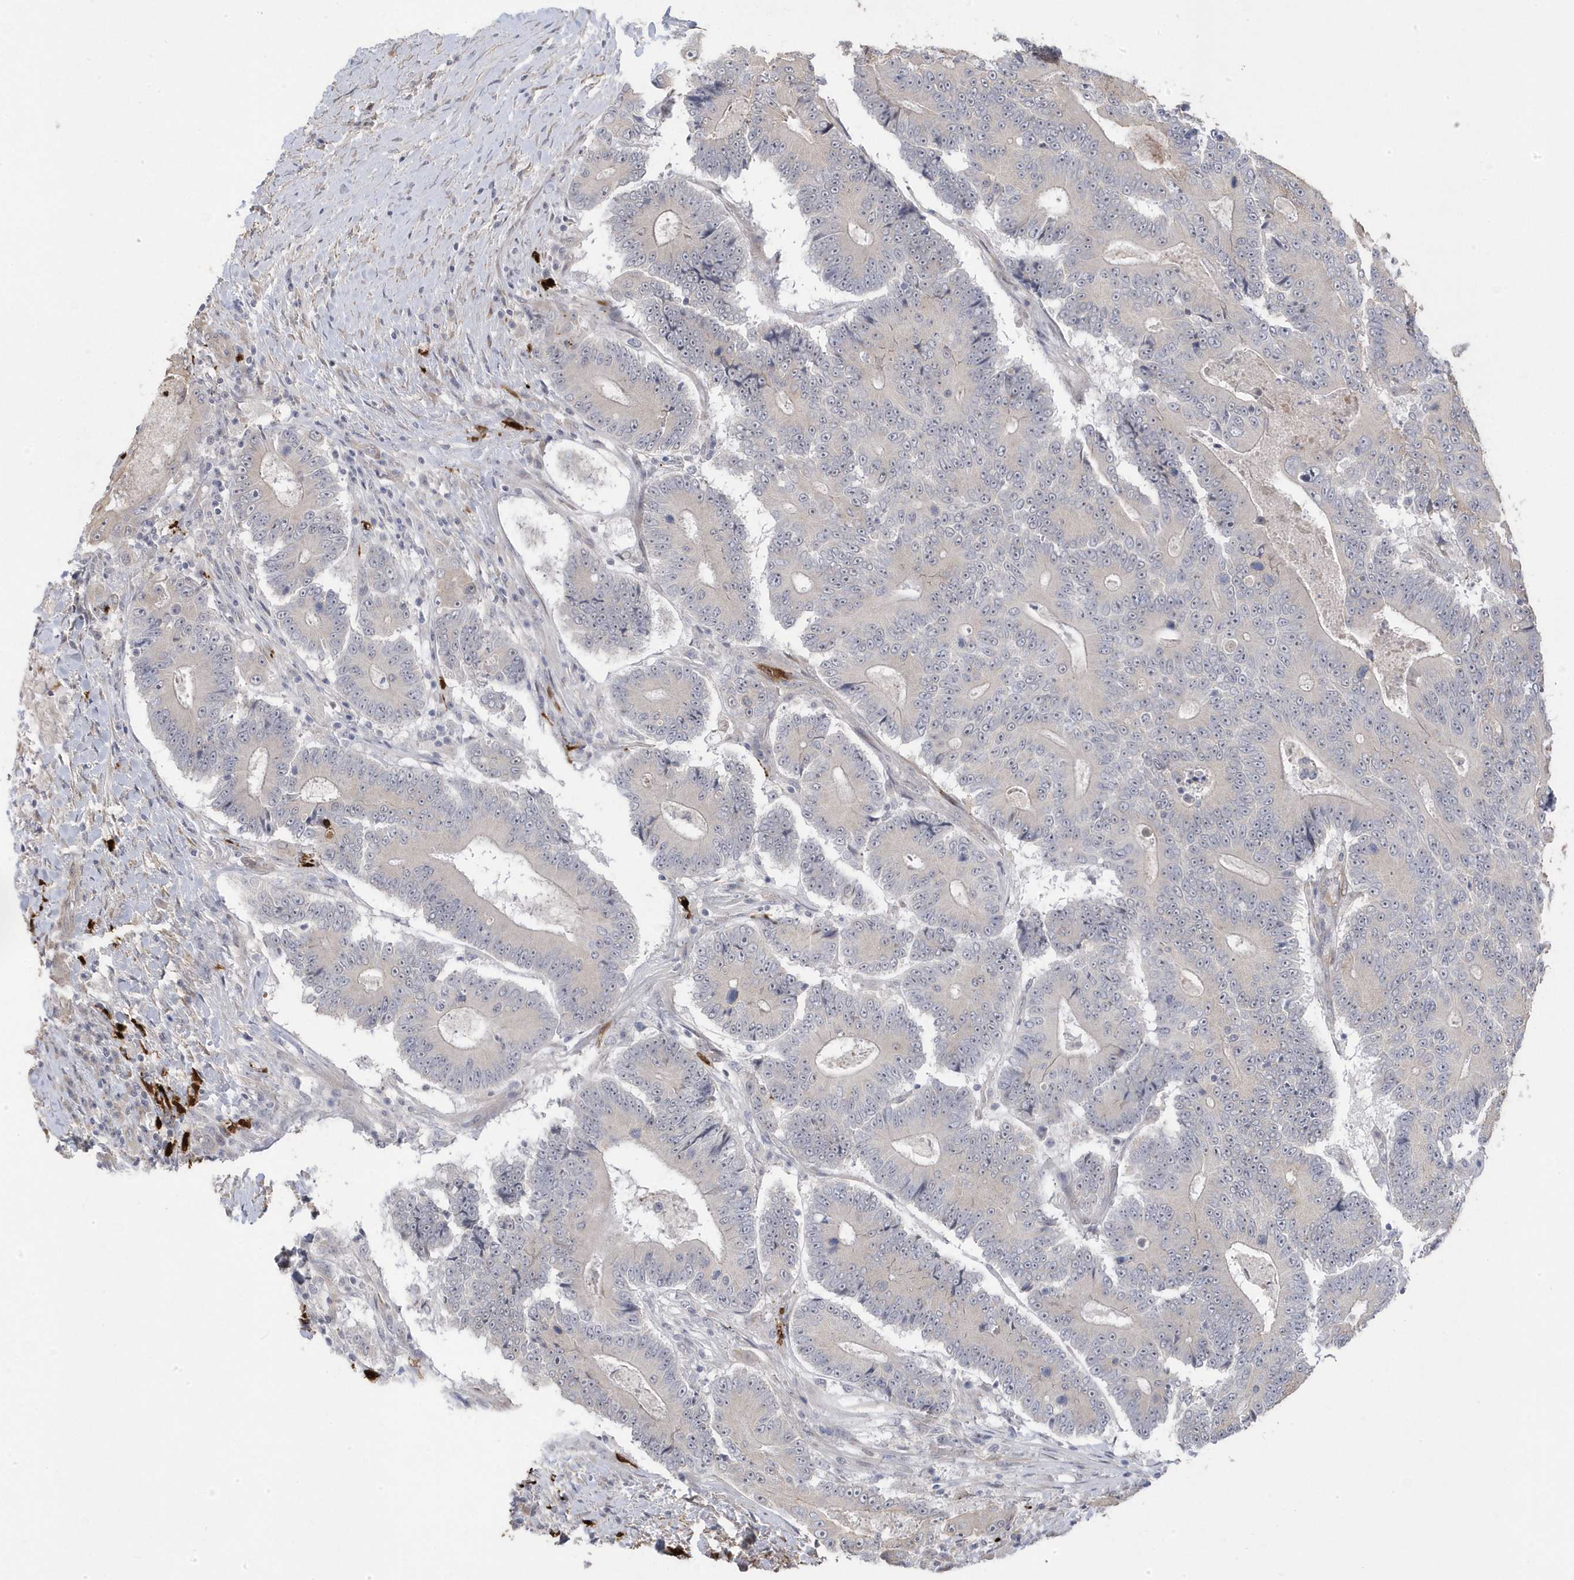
{"staining": {"intensity": "negative", "quantity": "none", "location": "none"}, "tissue": "colorectal cancer", "cell_type": "Tumor cells", "image_type": "cancer", "snomed": [{"axis": "morphology", "description": "Adenocarcinoma, NOS"}, {"axis": "topography", "description": "Colon"}], "caption": "Protein analysis of colorectal cancer demonstrates no significant staining in tumor cells. (DAB IHC visualized using brightfield microscopy, high magnification).", "gene": "GTPBP6", "patient": {"sex": "male", "age": 83}}